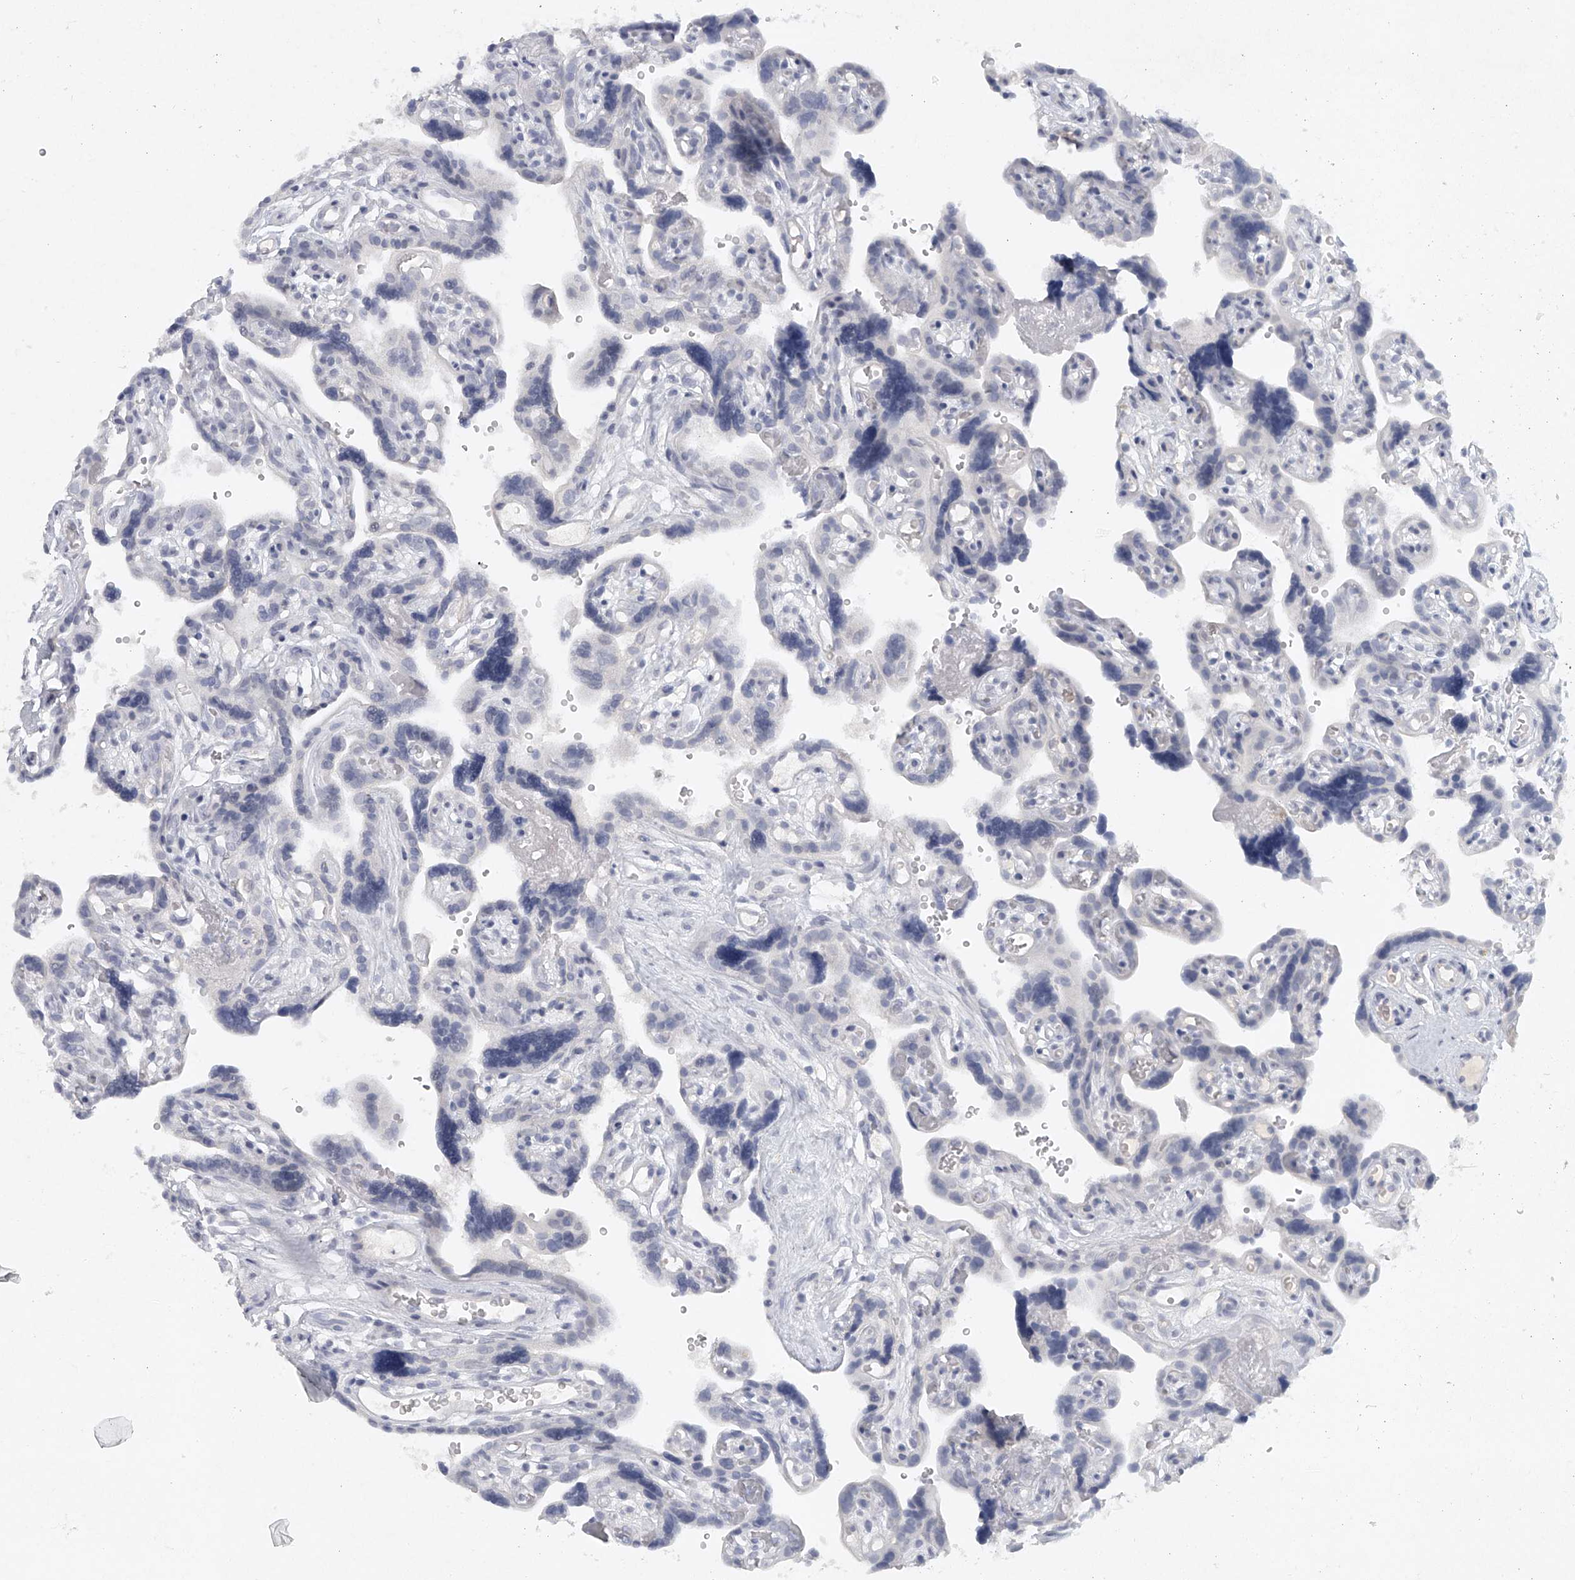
{"staining": {"intensity": "strong", "quantity": "<25%", "location": "cytoplasmic/membranous"}, "tissue": "placenta", "cell_type": "Trophoblastic cells", "image_type": "normal", "snomed": [{"axis": "morphology", "description": "Normal tissue, NOS"}, {"axis": "topography", "description": "Placenta"}], "caption": "High-magnification brightfield microscopy of unremarkable placenta stained with DAB (brown) and counterstained with hematoxylin (blue). trophoblastic cells exhibit strong cytoplasmic/membranous expression is present in approximately<25% of cells.", "gene": "FAT2", "patient": {"sex": "female", "age": 30}}